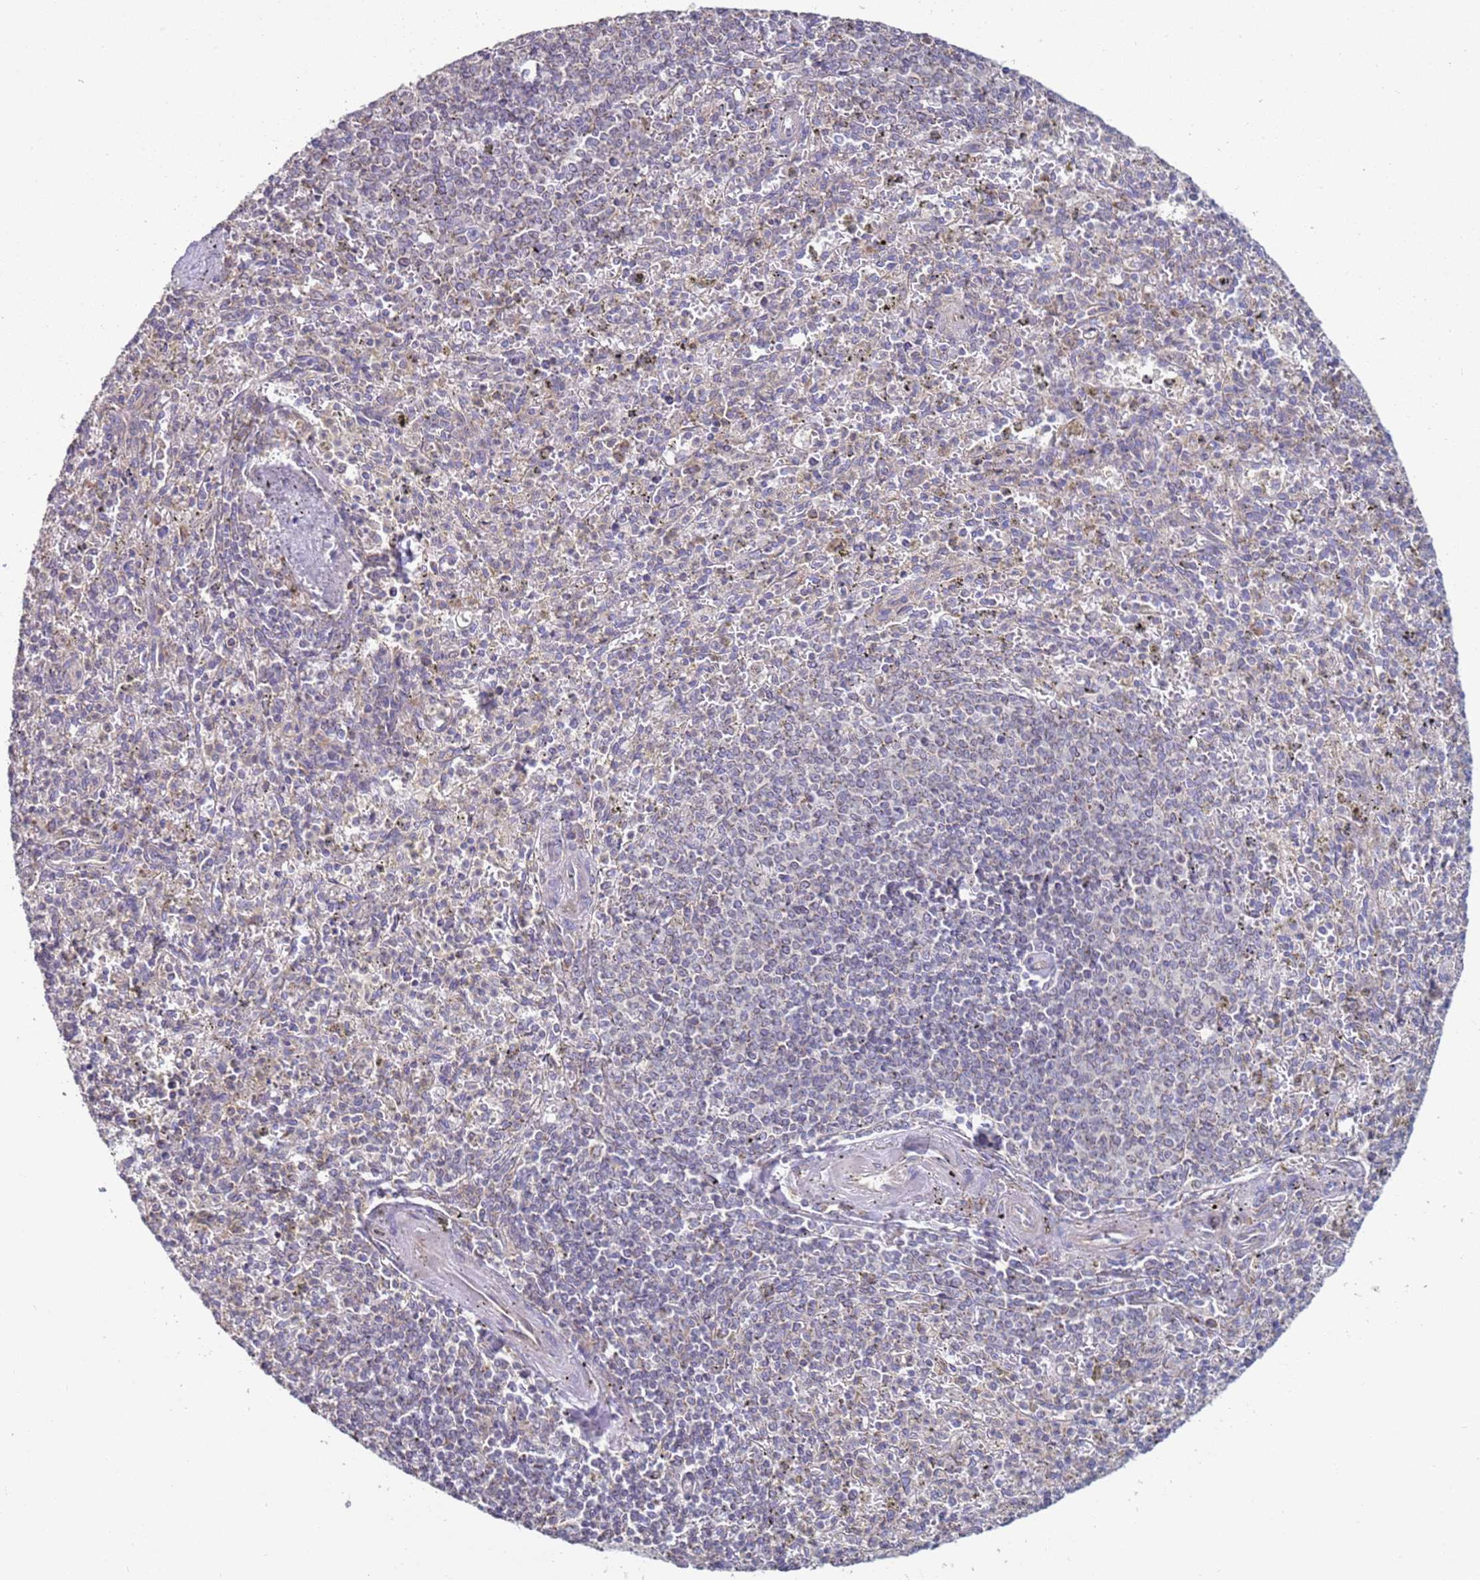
{"staining": {"intensity": "negative", "quantity": "none", "location": "none"}, "tissue": "spleen", "cell_type": "Cells in red pulp", "image_type": "normal", "snomed": [{"axis": "morphology", "description": "Normal tissue, NOS"}, {"axis": "topography", "description": "Spleen"}], "caption": "The IHC micrograph has no significant positivity in cells in red pulp of spleen. Nuclei are stained in blue.", "gene": "DIP2B", "patient": {"sex": "male", "age": 72}}